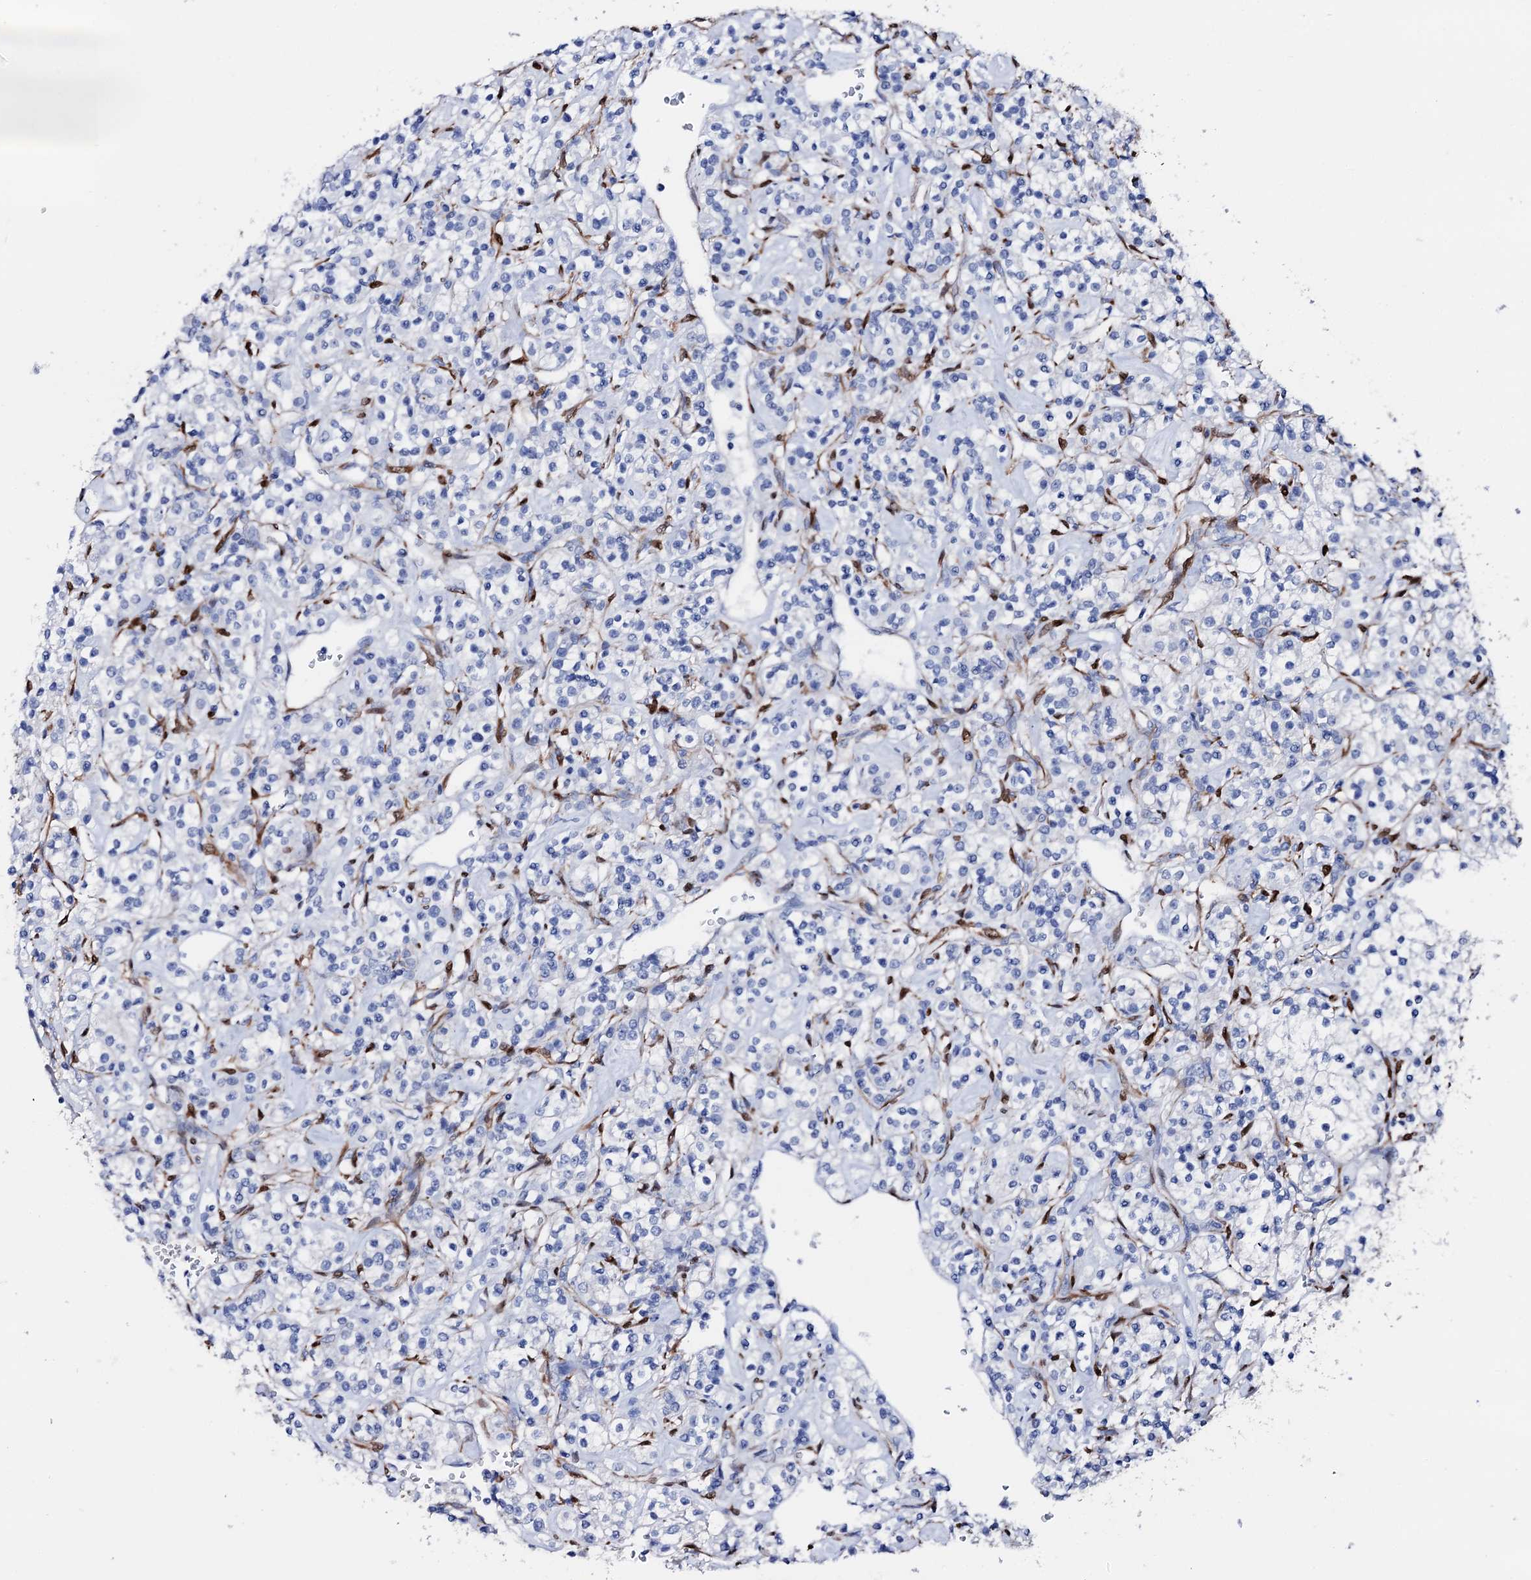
{"staining": {"intensity": "negative", "quantity": "none", "location": "none"}, "tissue": "renal cancer", "cell_type": "Tumor cells", "image_type": "cancer", "snomed": [{"axis": "morphology", "description": "Adenocarcinoma, NOS"}, {"axis": "topography", "description": "Kidney"}], "caption": "Renal cancer (adenocarcinoma) was stained to show a protein in brown. There is no significant positivity in tumor cells.", "gene": "NRIP2", "patient": {"sex": "male", "age": 77}}